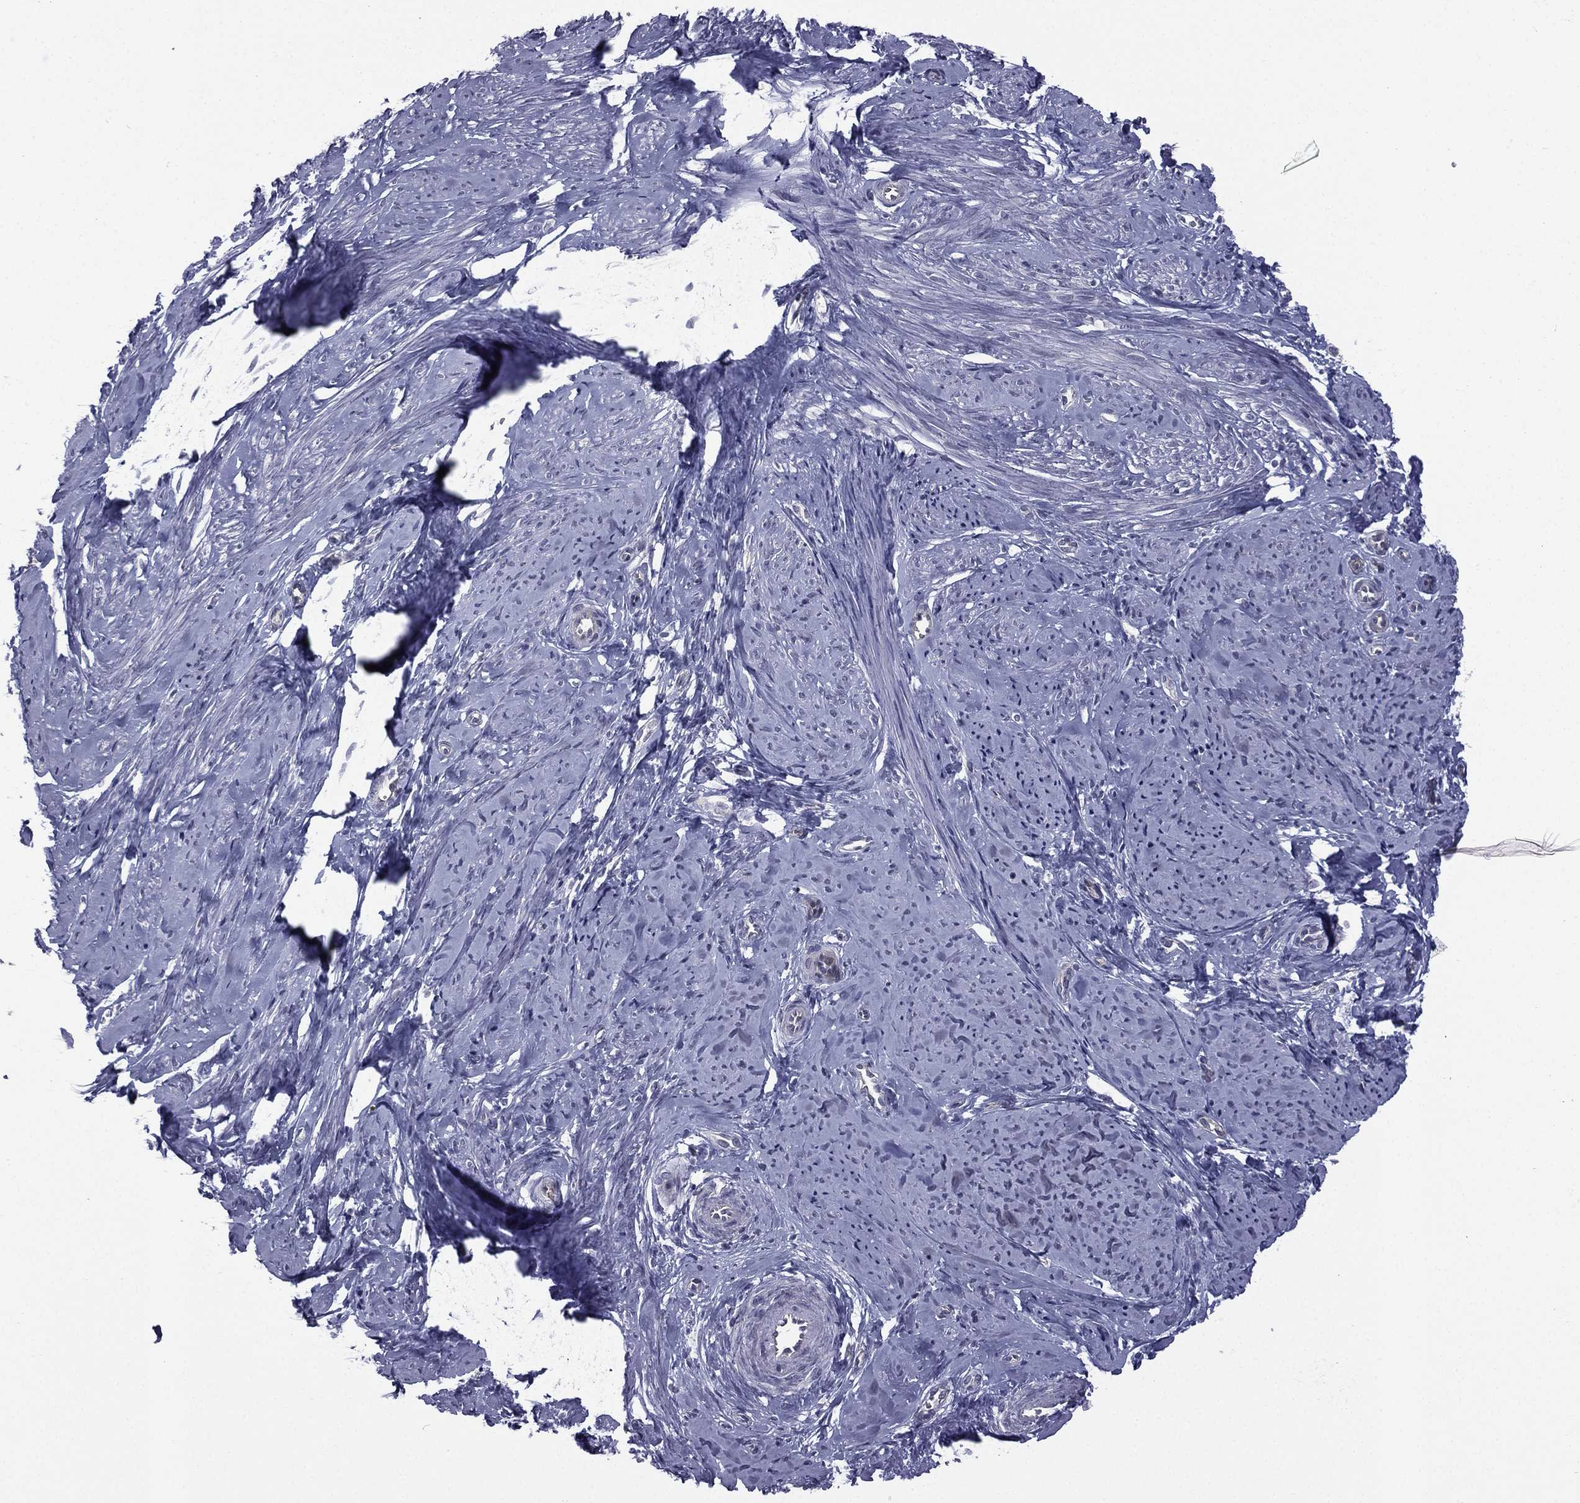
{"staining": {"intensity": "negative", "quantity": "none", "location": "none"}, "tissue": "smooth muscle", "cell_type": "Smooth muscle cells", "image_type": "normal", "snomed": [{"axis": "morphology", "description": "Normal tissue, NOS"}, {"axis": "topography", "description": "Smooth muscle"}], "caption": "Immunohistochemistry (IHC) of normal smooth muscle shows no positivity in smooth muscle cells. (Immunohistochemistry, brightfield microscopy, high magnification).", "gene": "ACTRT2", "patient": {"sex": "female", "age": 48}}